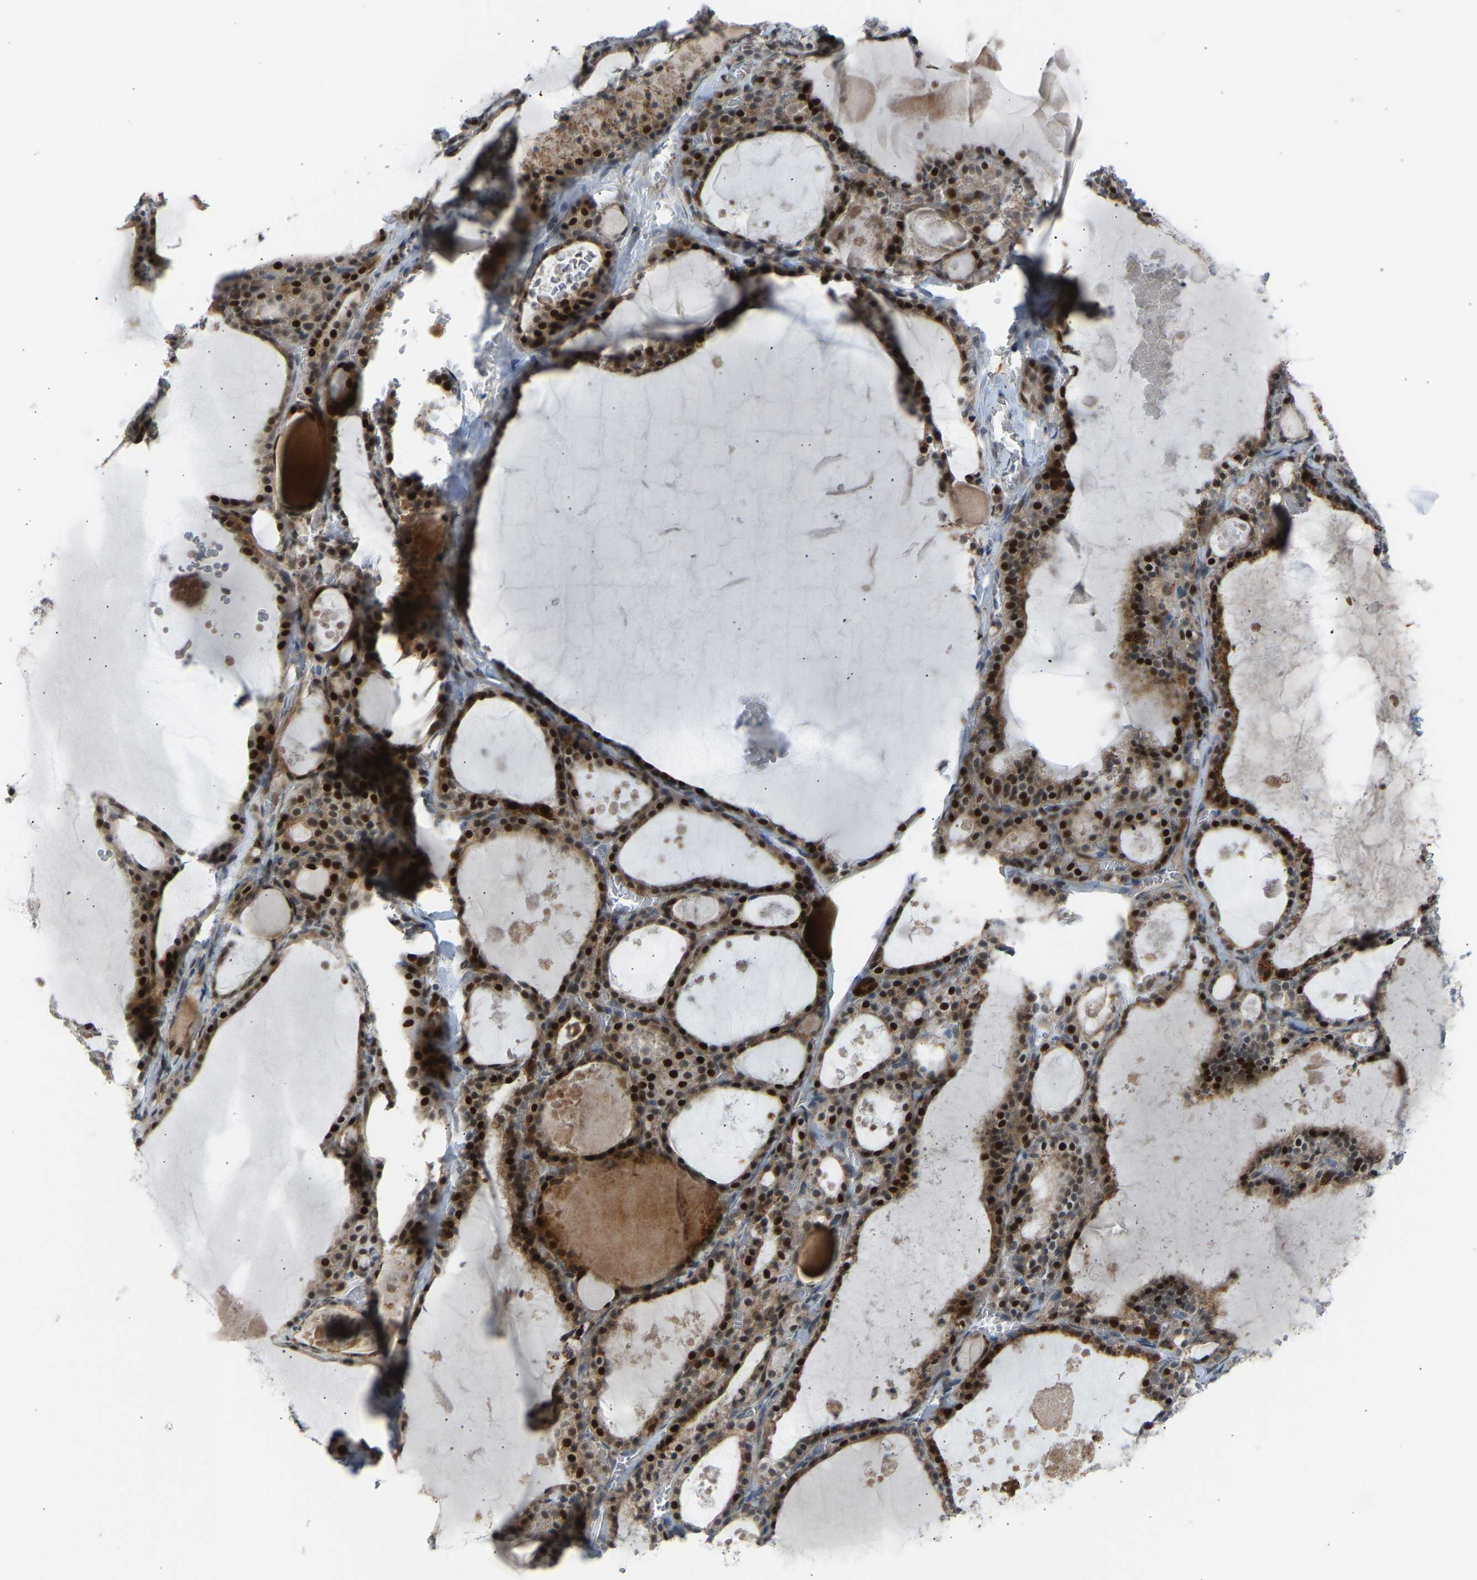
{"staining": {"intensity": "strong", "quantity": ">75%", "location": "nuclear"}, "tissue": "thyroid gland", "cell_type": "Glandular cells", "image_type": "normal", "snomed": [{"axis": "morphology", "description": "Normal tissue, NOS"}, {"axis": "topography", "description": "Thyroid gland"}], "caption": "Human thyroid gland stained with a brown dye demonstrates strong nuclear positive expression in about >75% of glandular cells.", "gene": "VPS41", "patient": {"sex": "male", "age": 56}}